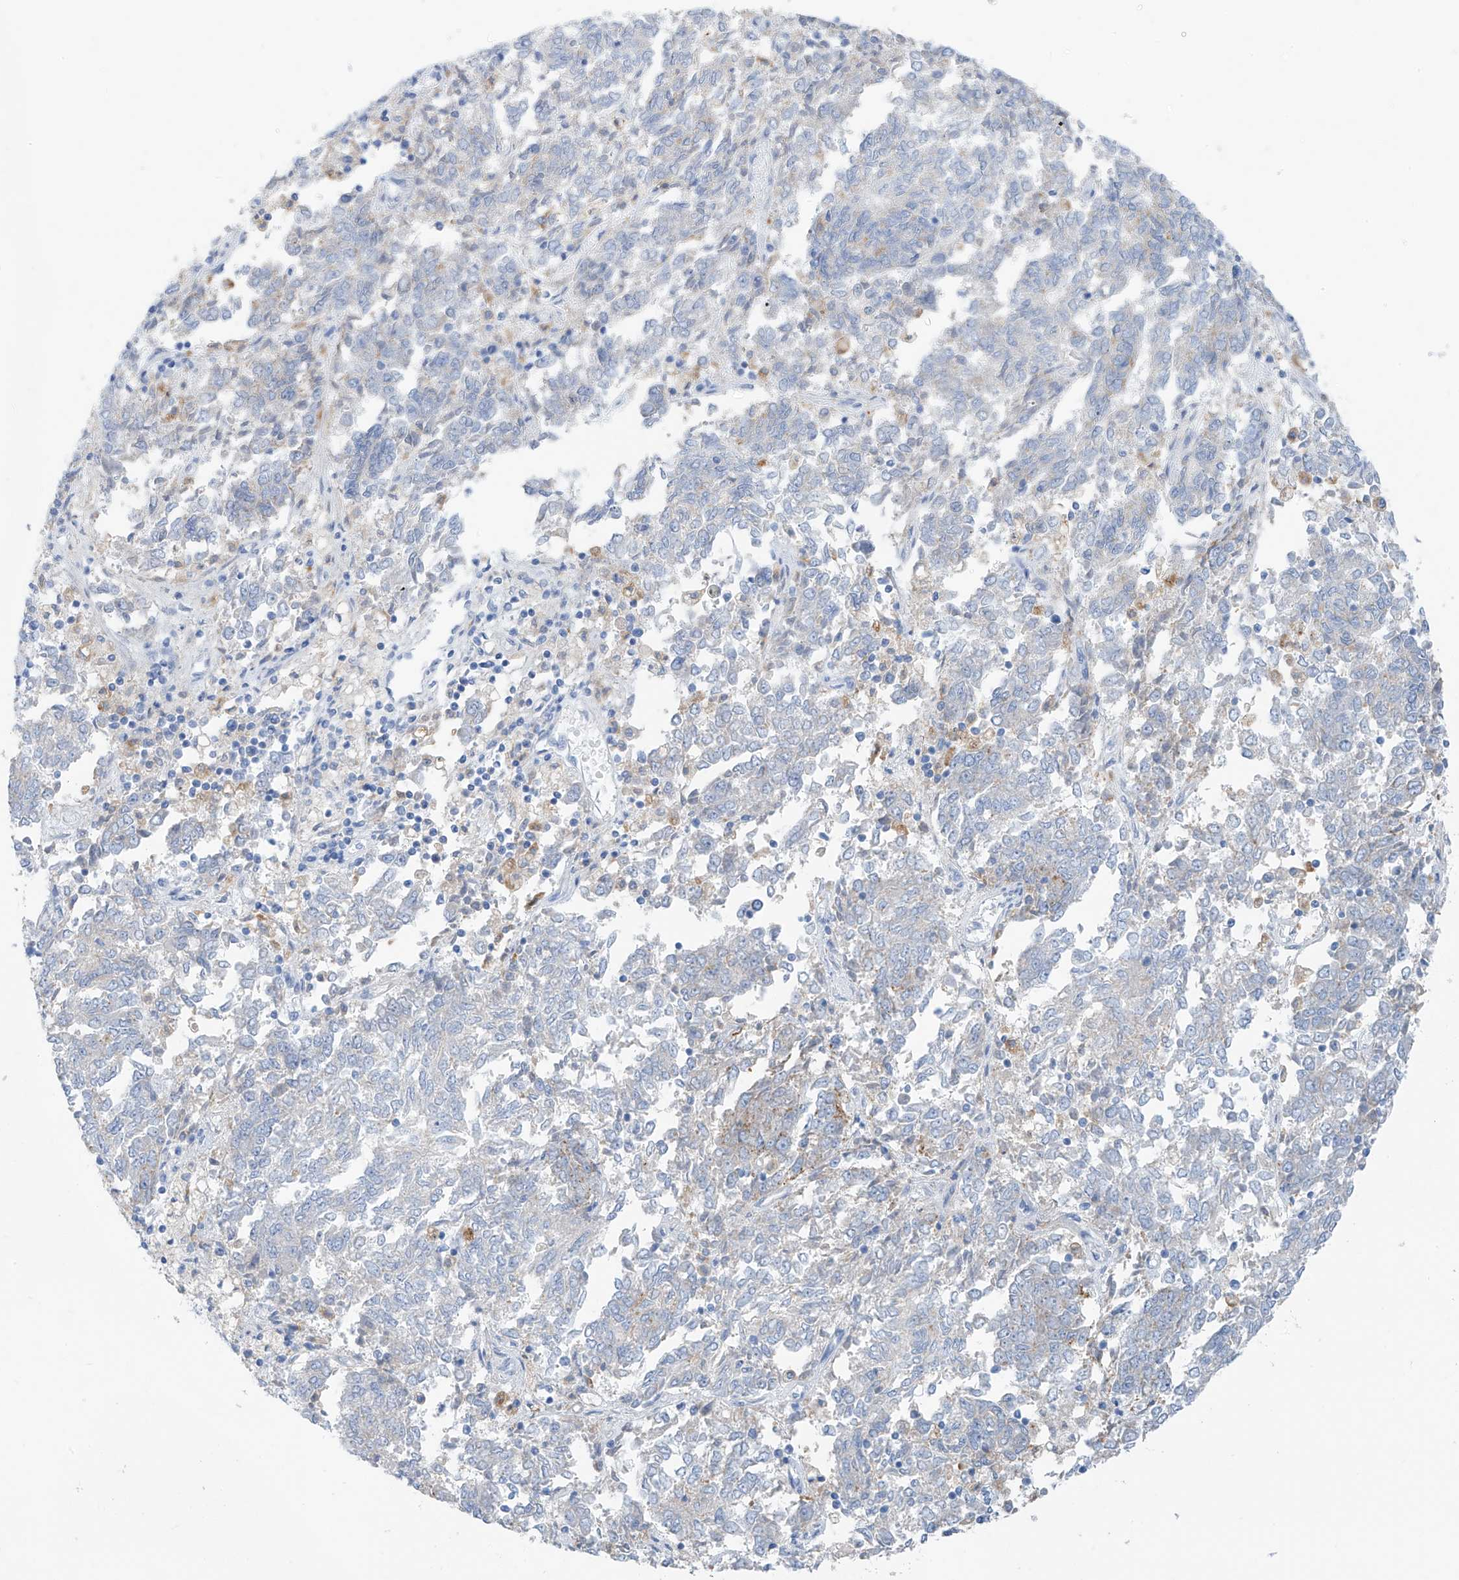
{"staining": {"intensity": "weak", "quantity": "<25%", "location": "cytoplasmic/membranous"}, "tissue": "endometrial cancer", "cell_type": "Tumor cells", "image_type": "cancer", "snomed": [{"axis": "morphology", "description": "Adenocarcinoma, NOS"}, {"axis": "topography", "description": "Endometrium"}], "caption": "High magnification brightfield microscopy of endometrial cancer (adenocarcinoma) stained with DAB (3,3'-diaminobenzidine) (brown) and counterstained with hematoxylin (blue): tumor cells show no significant expression.", "gene": "GLMP", "patient": {"sex": "female", "age": 80}}